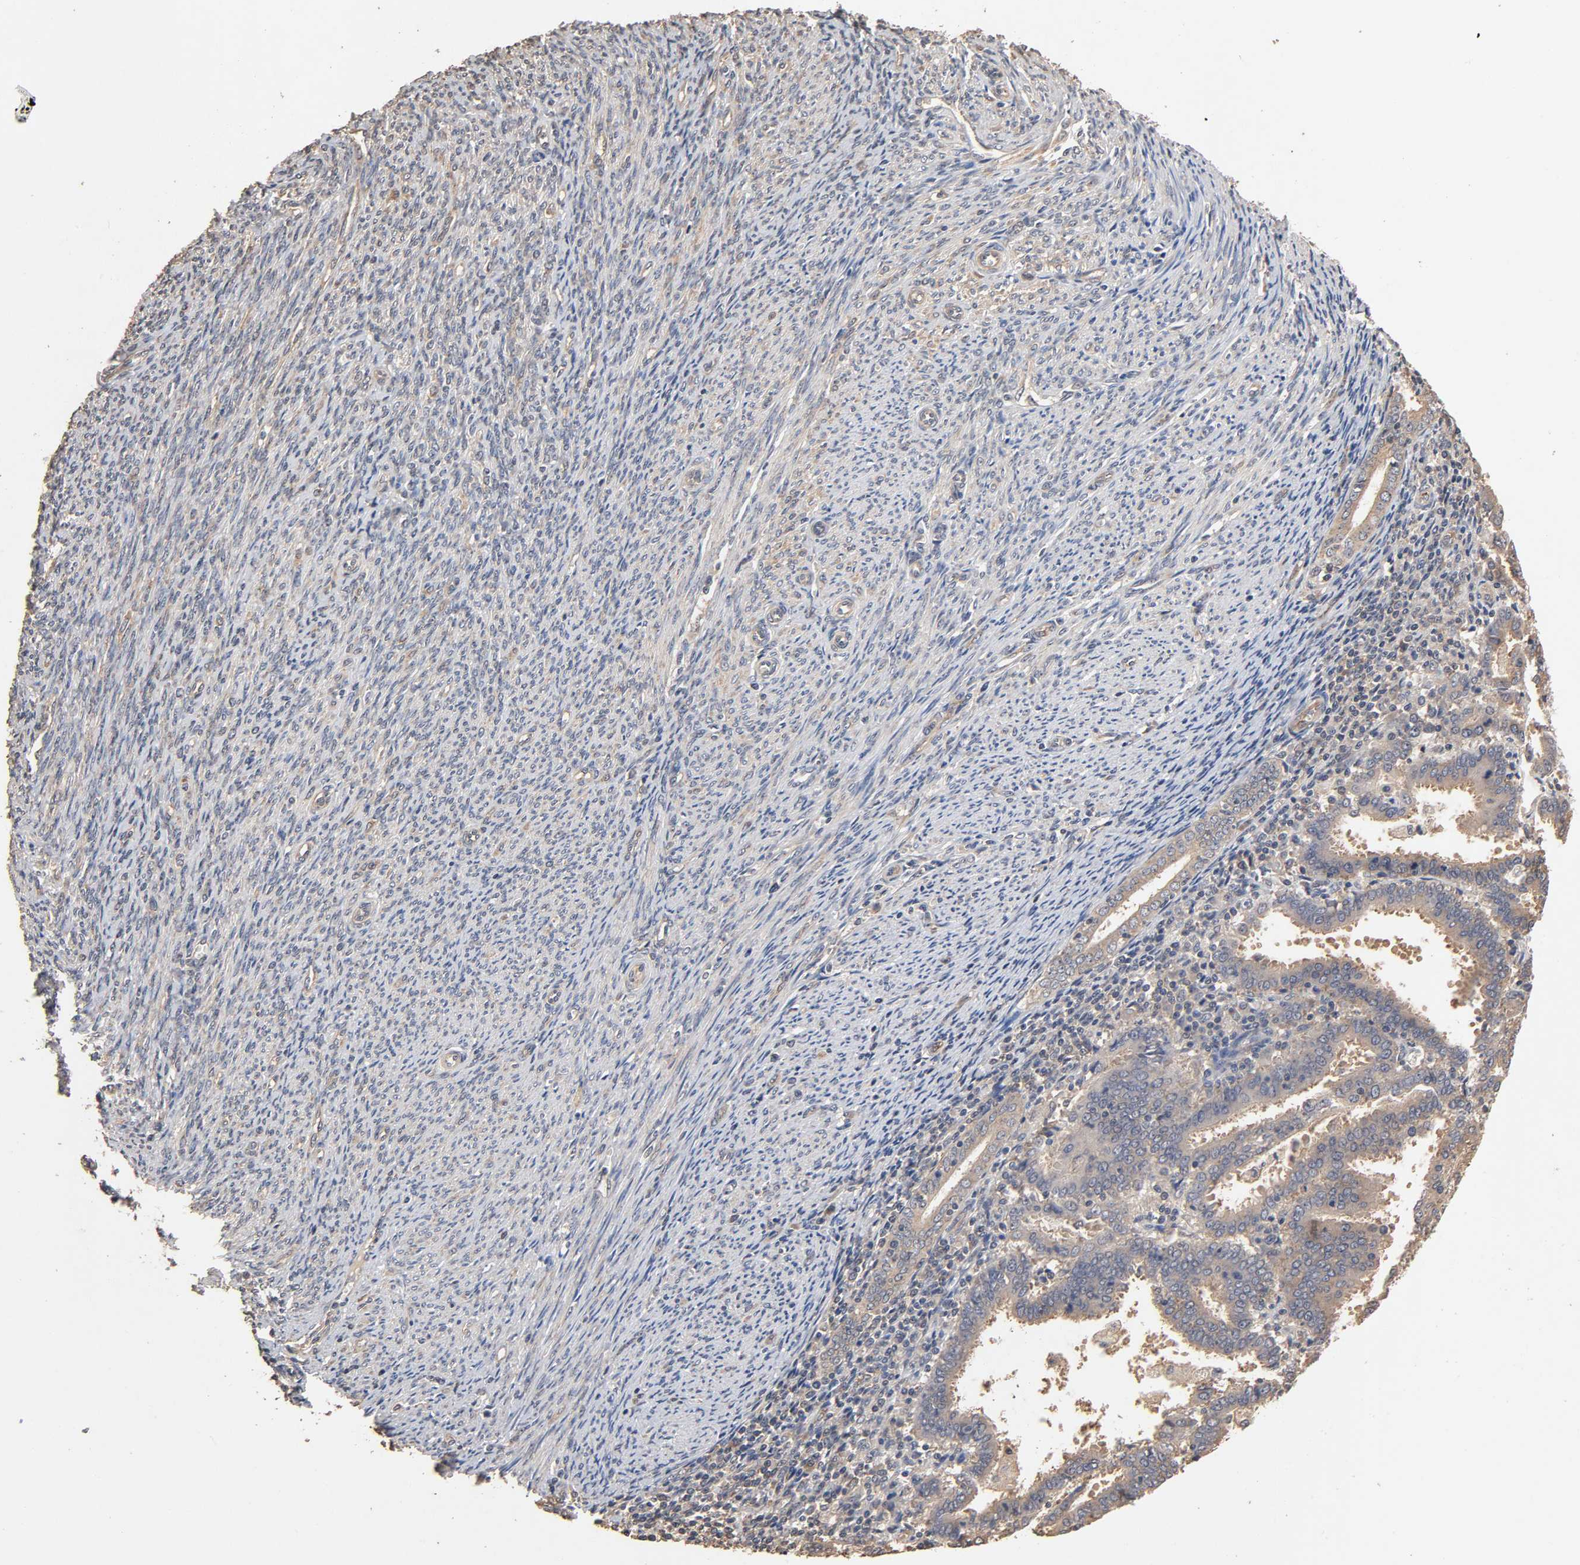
{"staining": {"intensity": "weak", "quantity": ">75%", "location": "cytoplasmic/membranous"}, "tissue": "endometrial cancer", "cell_type": "Tumor cells", "image_type": "cancer", "snomed": [{"axis": "morphology", "description": "Adenocarcinoma, NOS"}, {"axis": "topography", "description": "Uterus"}], "caption": "This histopathology image shows immunohistochemistry (IHC) staining of human adenocarcinoma (endometrial), with low weak cytoplasmic/membranous expression in approximately >75% of tumor cells.", "gene": "ARHGEF7", "patient": {"sex": "female", "age": 83}}